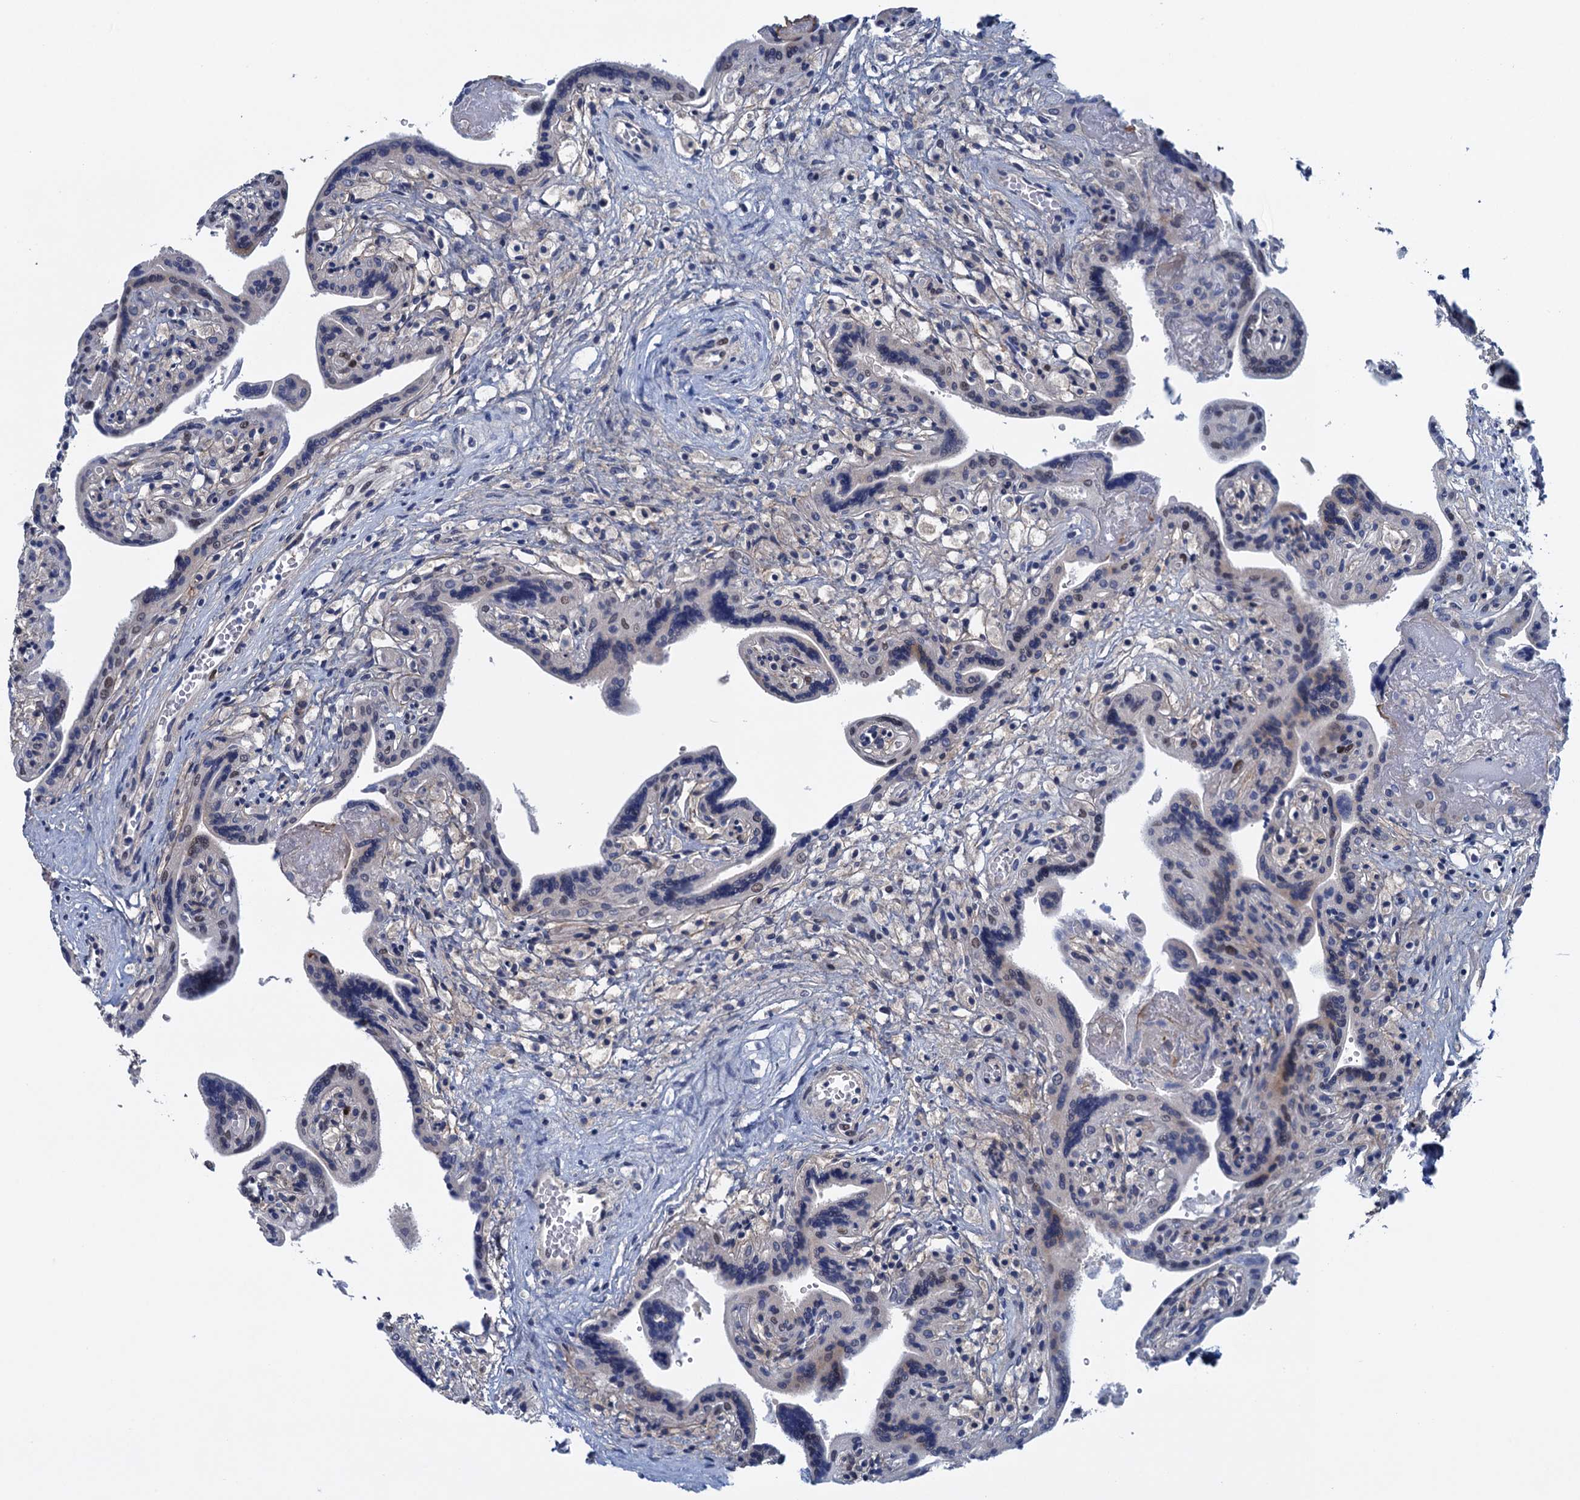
{"staining": {"intensity": "moderate", "quantity": "25%-75%", "location": "nuclear"}, "tissue": "placenta", "cell_type": "Trophoblastic cells", "image_type": "normal", "snomed": [{"axis": "morphology", "description": "Normal tissue, NOS"}, {"axis": "topography", "description": "Placenta"}], "caption": "Immunohistochemistry of normal human placenta reveals medium levels of moderate nuclear expression in approximately 25%-75% of trophoblastic cells. Using DAB (3,3'-diaminobenzidine) (brown) and hematoxylin (blue) stains, captured at high magnification using brightfield microscopy.", "gene": "SAE1", "patient": {"sex": "female", "age": 37}}